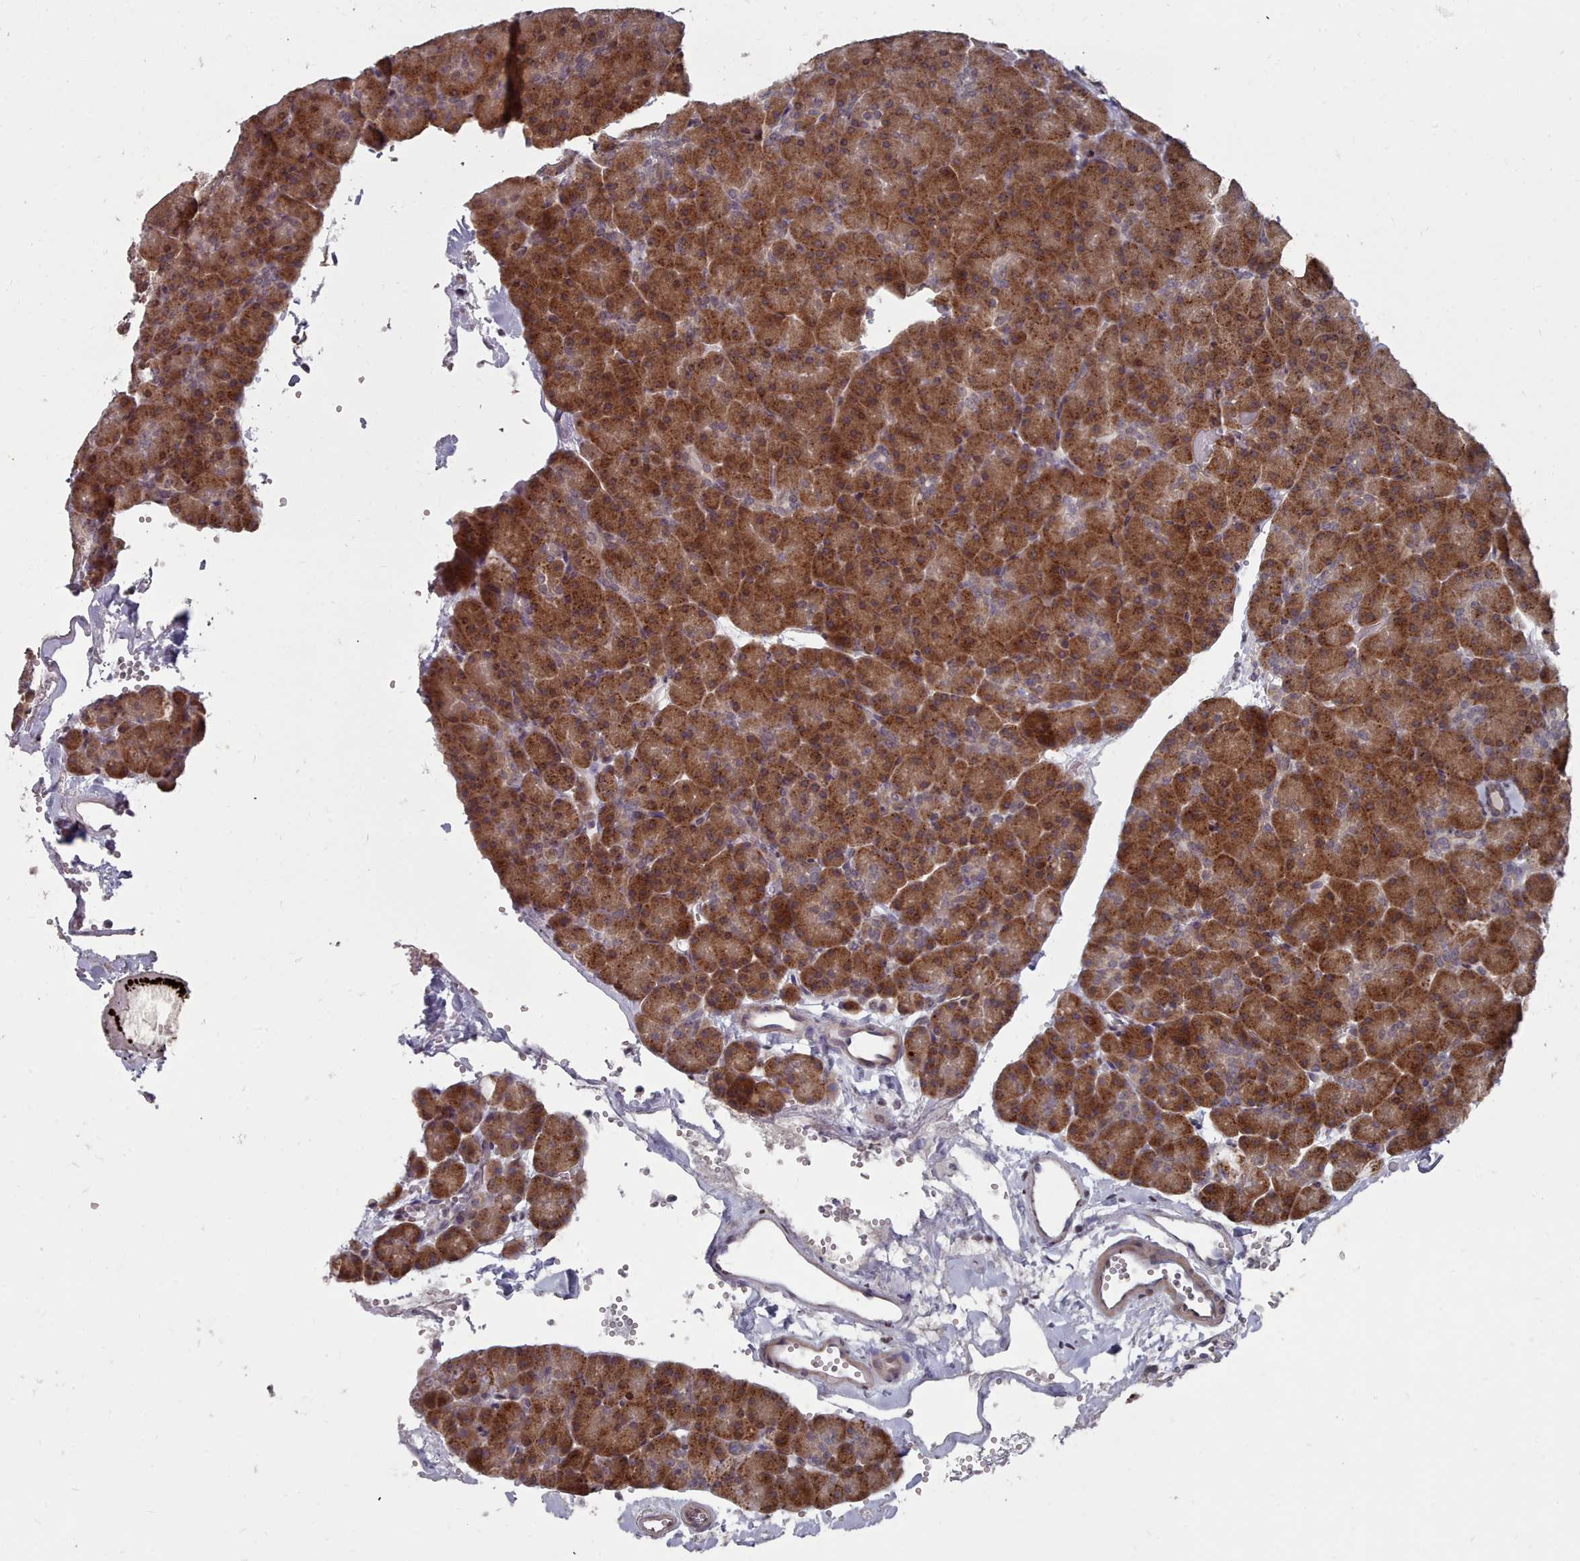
{"staining": {"intensity": "strong", "quantity": ">75%", "location": "cytoplasmic/membranous"}, "tissue": "pancreas", "cell_type": "Exocrine glandular cells", "image_type": "normal", "snomed": [{"axis": "morphology", "description": "Normal tissue, NOS"}, {"axis": "topography", "description": "Pancreas"}], "caption": "Immunohistochemical staining of benign human pancreas exhibits strong cytoplasmic/membranous protein expression in approximately >75% of exocrine glandular cells.", "gene": "ACKR3", "patient": {"sex": "male", "age": 36}}